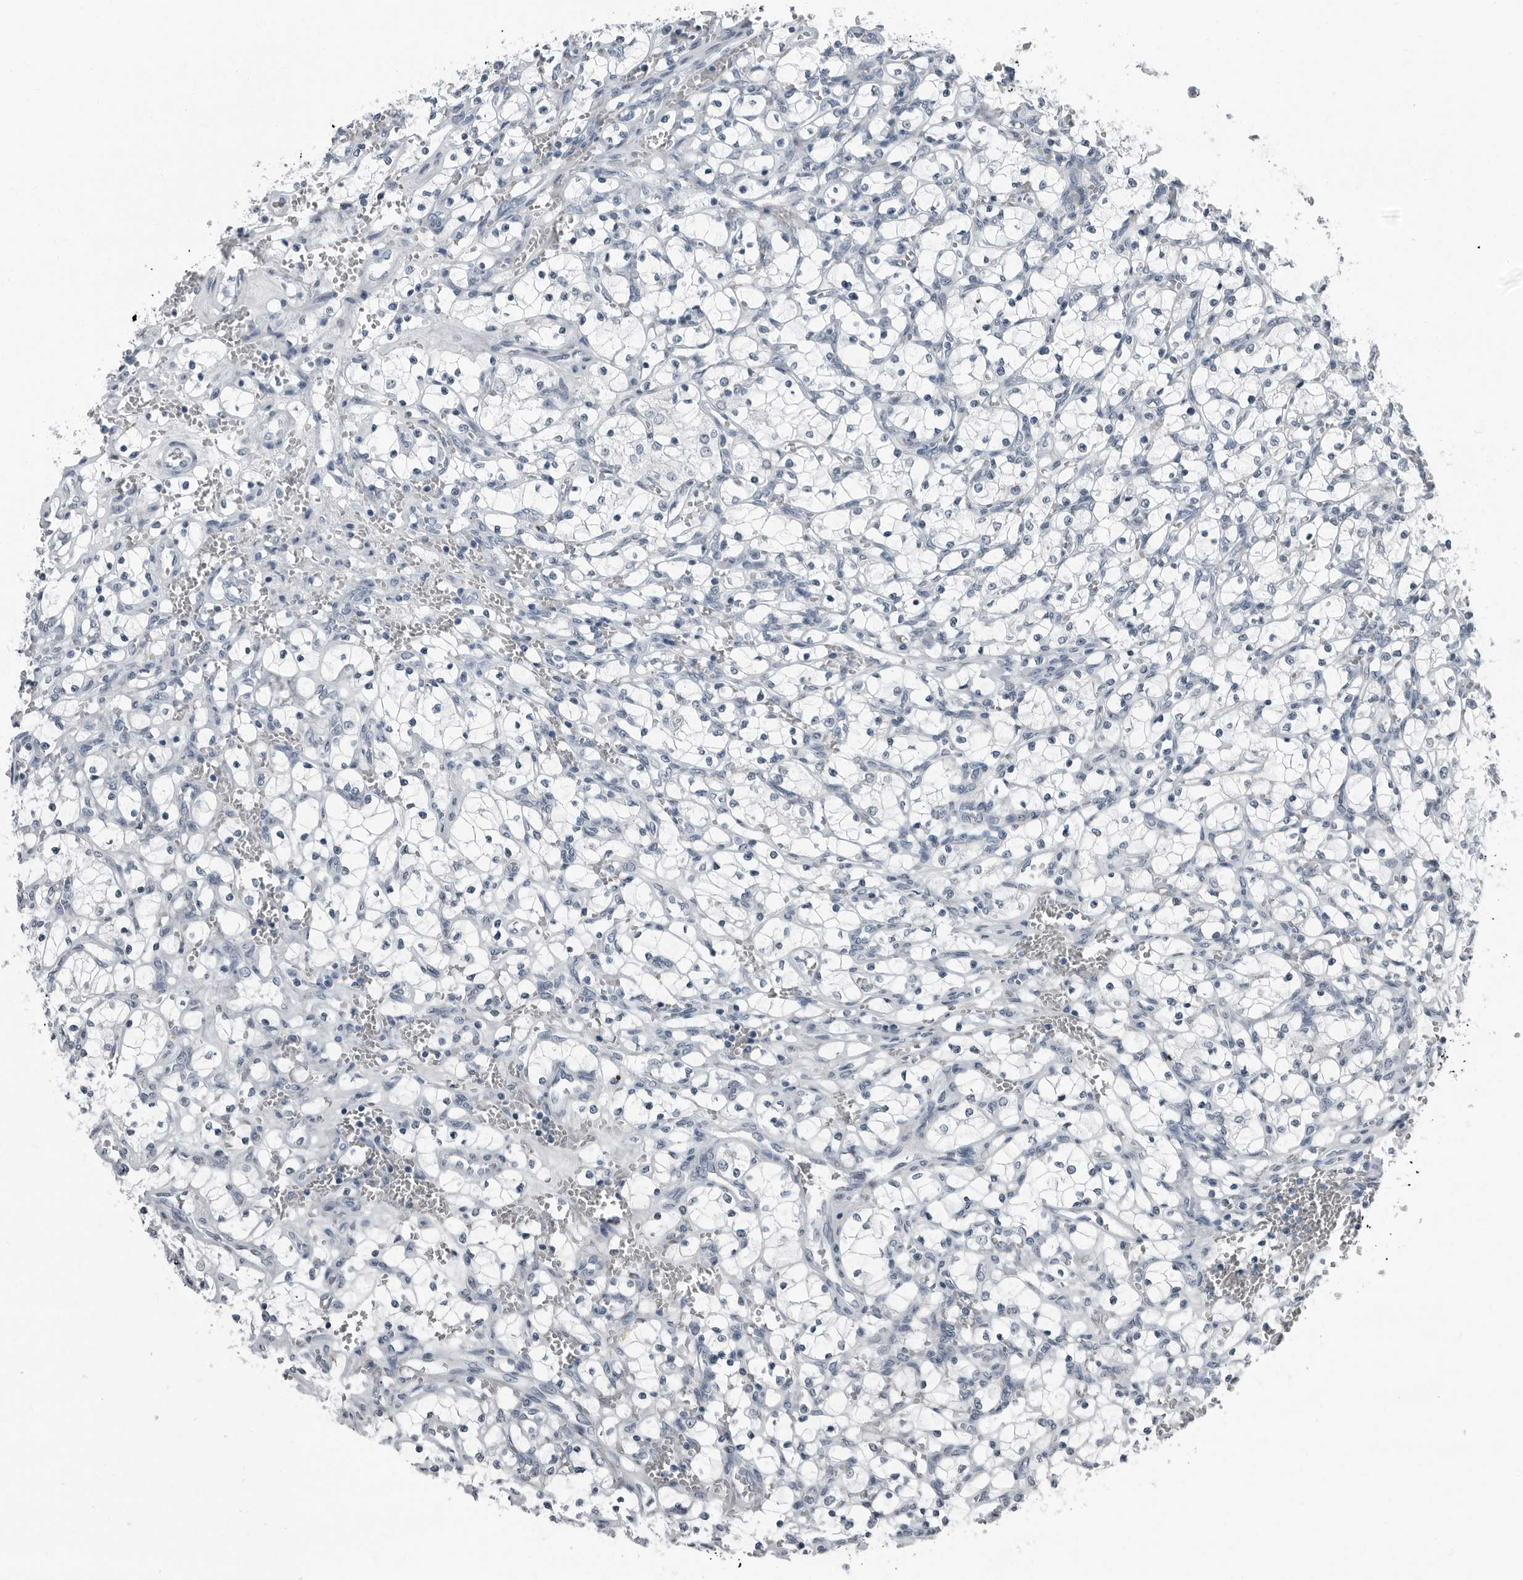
{"staining": {"intensity": "negative", "quantity": "none", "location": "none"}, "tissue": "renal cancer", "cell_type": "Tumor cells", "image_type": "cancer", "snomed": [{"axis": "morphology", "description": "Adenocarcinoma, NOS"}, {"axis": "topography", "description": "Kidney"}], "caption": "DAB (3,3'-diaminobenzidine) immunohistochemical staining of human adenocarcinoma (renal) exhibits no significant positivity in tumor cells.", "gene": "PDCD11", "patient": {"sex": "female", "age": 69}}